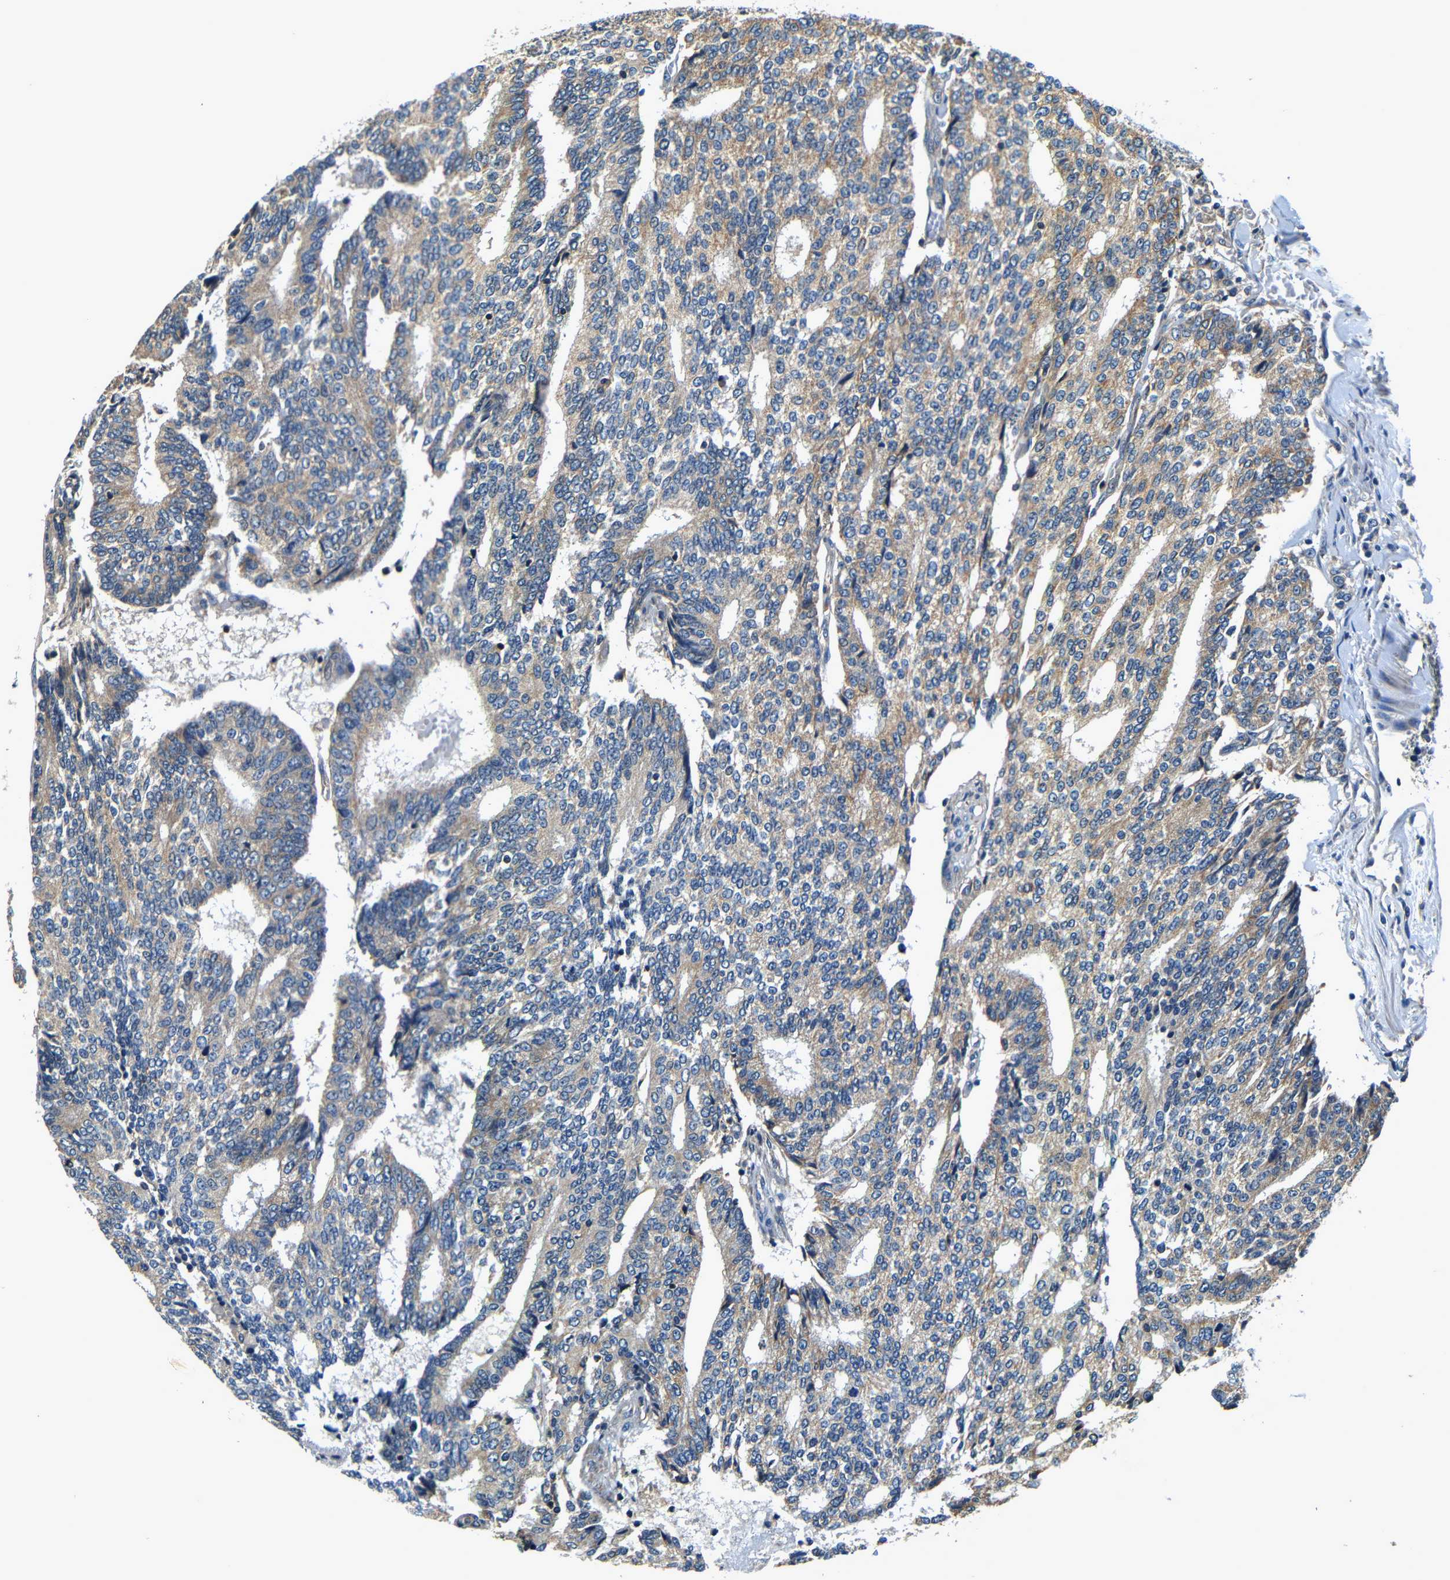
{"staining": {"intensity": "moderate", "quantity": ">75%", "location": "cytoplasmic/membranous"}, "tissue": "prostate cancer", "cell_type": "Tumor cells", "image_type": "cancer", "snomed": [{"axis": "morphology", "description": "Normal tissue, NOS"}, {"axis": "morphology", "description": "Adenocarcinoma, High grade"}, {"axis": "topography", "description": "Prostate"}, {"axis": "topography", "description": "Seminal veicle"}], "caption": "Prostate adenocarcinoma (high-grade) stained for a protein (brown) exhibits moderate cytoplasmic/membranous positive expression in approximately >75% of tumor cells.", "gene": "MTX1", "patient": {"sex": "male", "age": 55}}